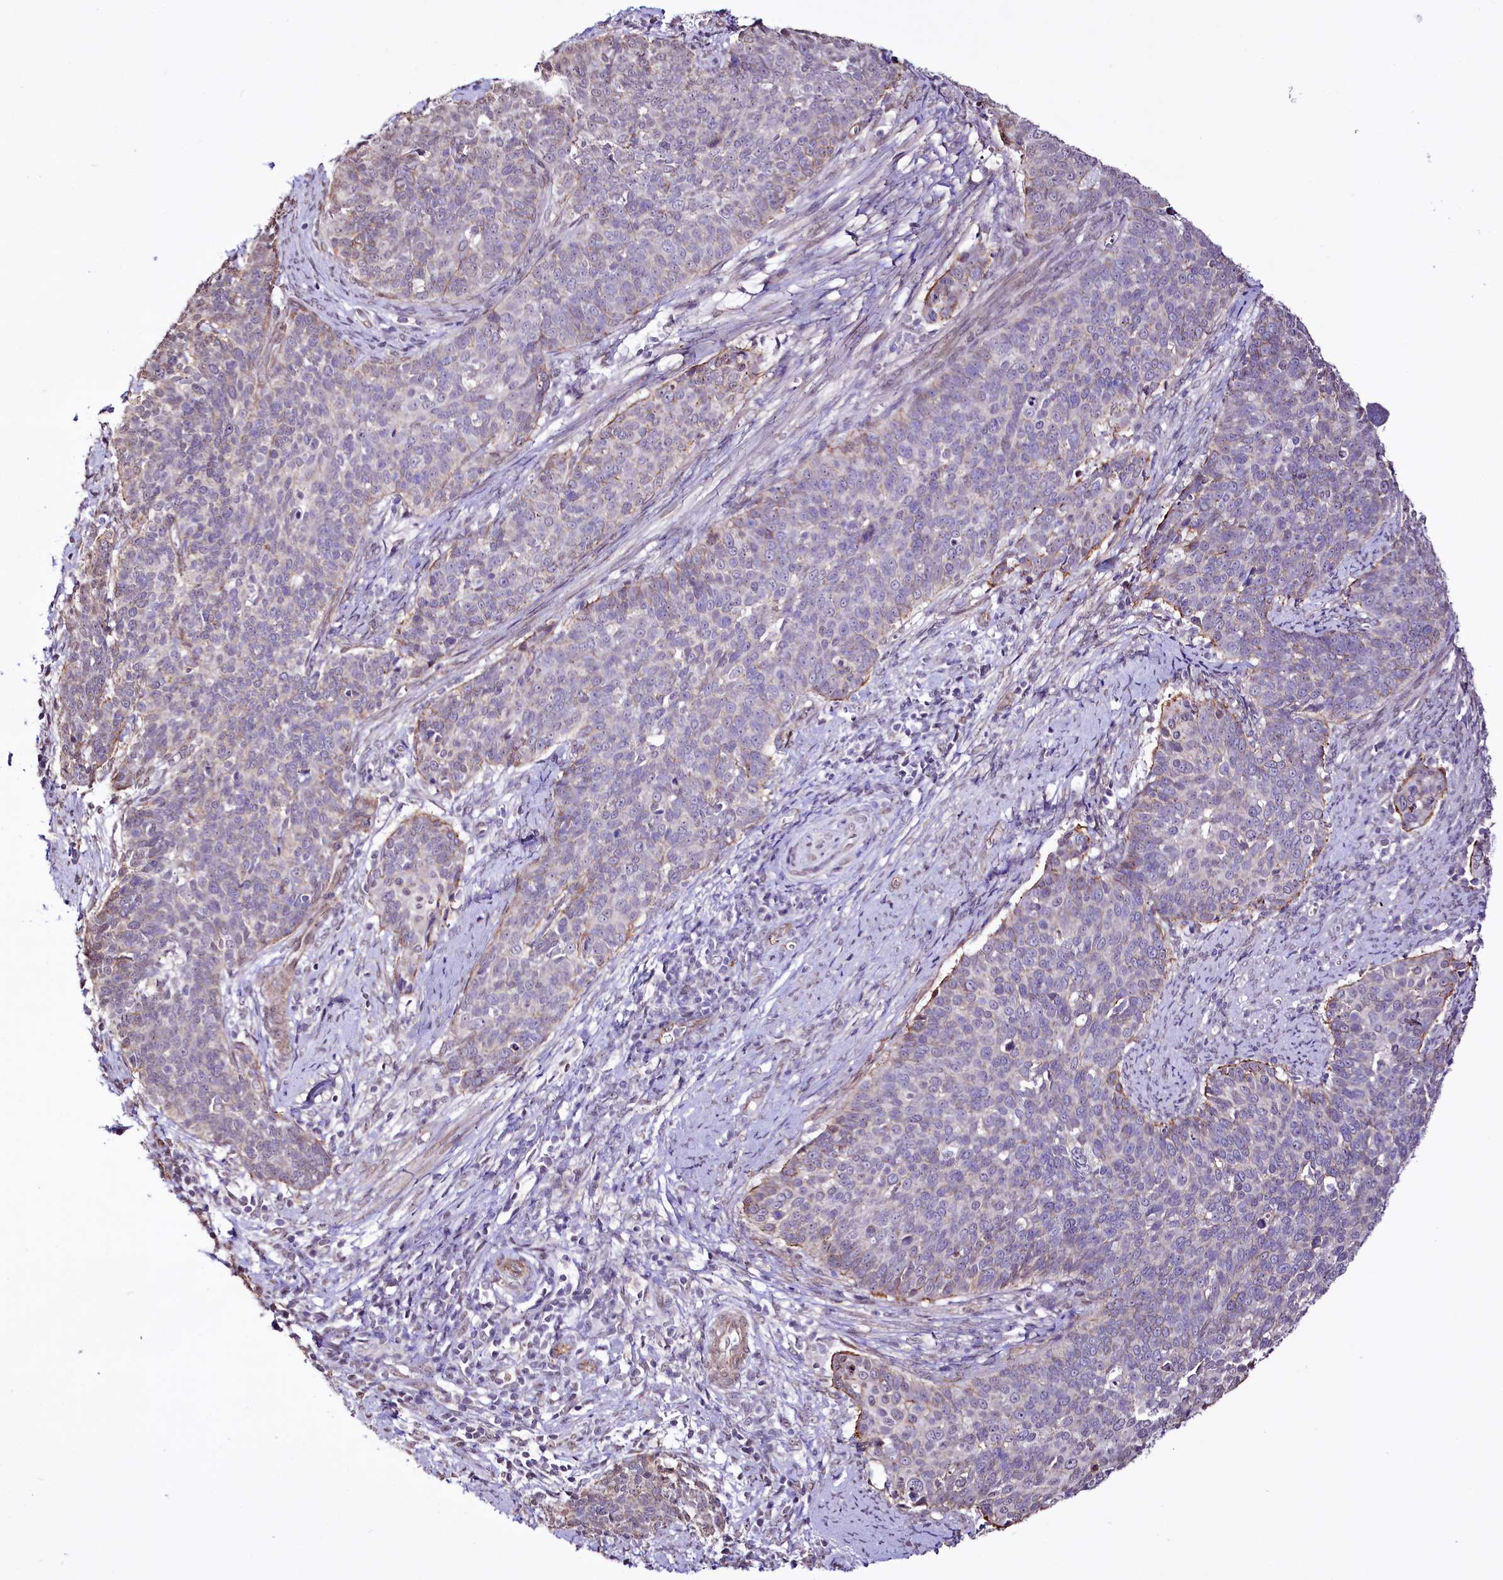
{"staining": {"intensity": "negative", "quantity": "none", "location": "none"}, "tissue": "cervical cancer", "cell_type": "Tumor cells", "image_type": "cancer", "snomed": [{"axis": "morphology", "description": "Squamous cell carcinoma, NOS"}, {"axis": "topography", "description": "Cervix"}], "caption": "Cervical cancer stained for a protein using IHC shows no expression tumor cells.", "gene": "ST7", "patient": {"sex": "female", "age": 39}}